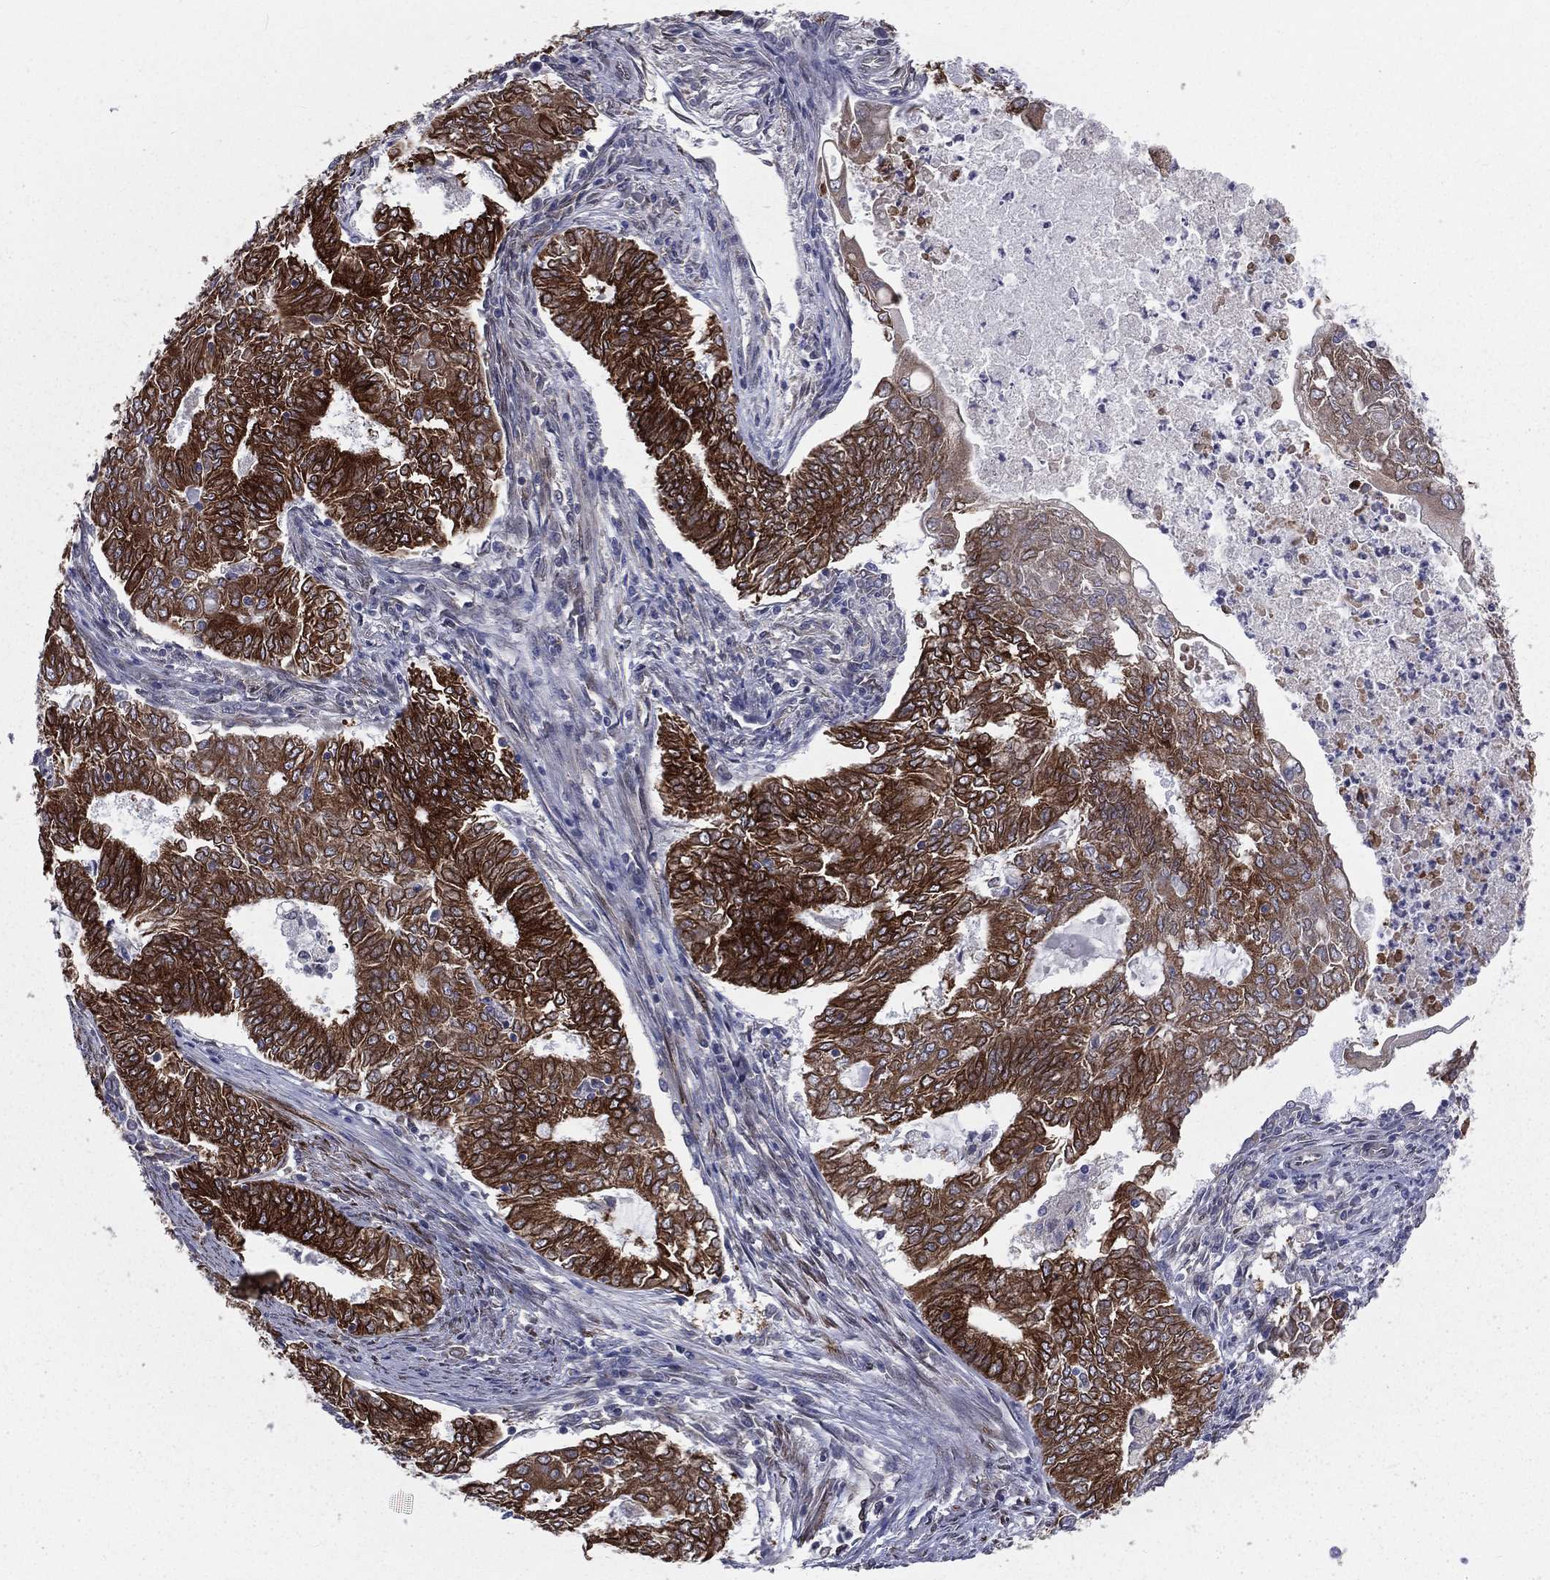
{"staining": {"intensity": "strong", "quantity": ">75%", "location": "cytoplasmic/membranous"}, "tissue": "endometrial cancer", "cell_type": "Tumor cells", "image_type": "cancer", "snomed": [{"axis": "morphology", "description": "Adenocarcinoma, NOS"}, {"axis": "topography", "description": "Endometrium"}], "caption": "Protein expression by immunohistochemistry displays strong cytoplasmic/membranous expression in approximately >75% of tumor cells in adenocarcinoma (endometrial).", "gene": "PGRMC1", "patient": {"sex": "female", "age": 62}}